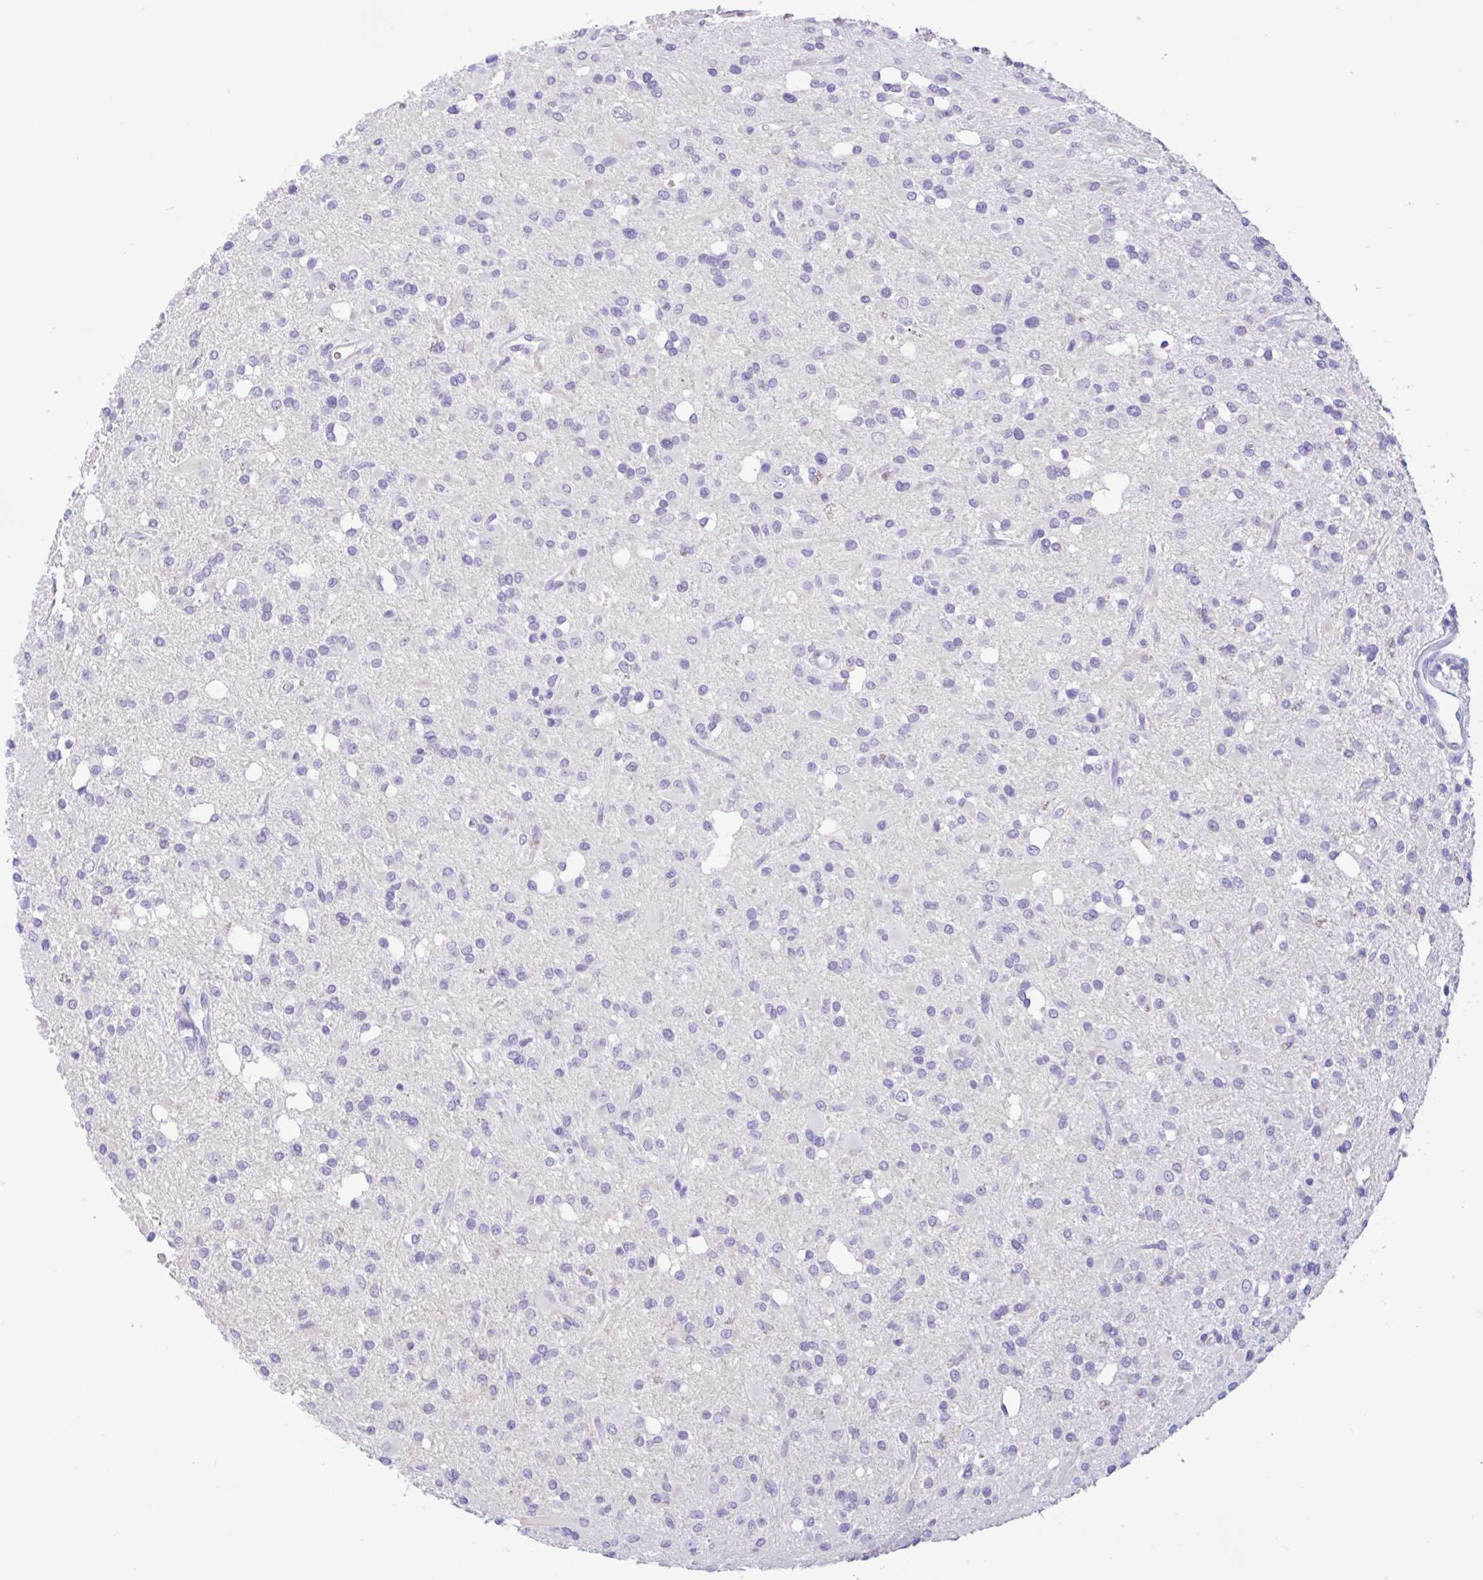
{"staining": {"intensity": "negative", "quantity": "none", "location": "none"}, "tissue": "glioma", "cell_type": "Tumor cells", "image_type": "cancer", "snomed": [{"axis": "morphology", "description": "Glioma, malignant, Low grade"}, {"axis": "topography", "description": "Brain"}], "caption": "Tumor cells show no significant protein positivity in glioma.", "gene": "ZNF319", "patient": {"sex": "female", "age": 33}}